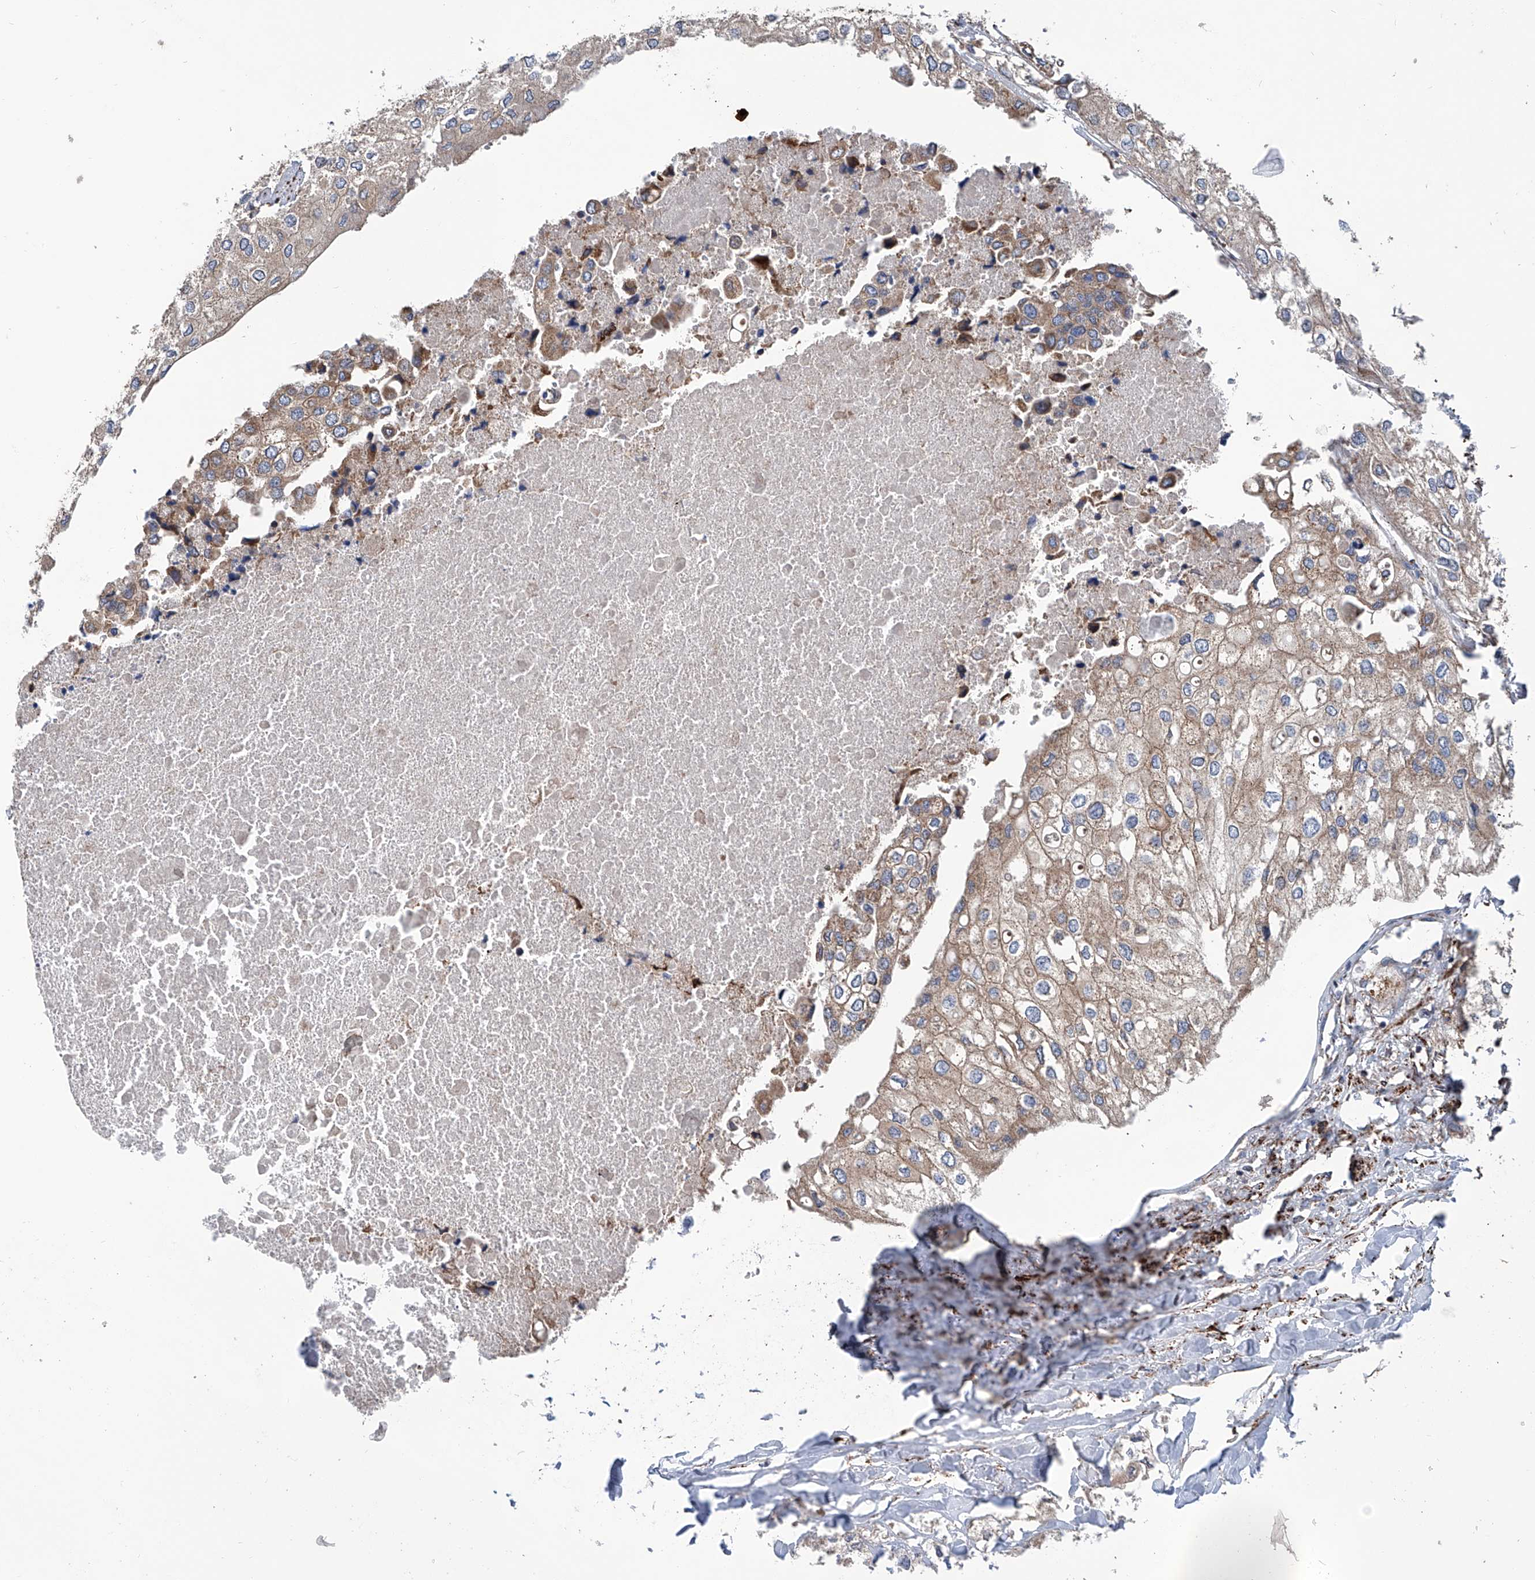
{"staining": {"intensity": "weak", "quantity": "25%-75%", "location": "cytoplasmic/membranous"}, "tissue": "urothelial cancer", "cell_type": "Tumor cells", "image_type": "cancer", "snomed": [{"axis": "morphology", "description": "Urothelial carcinoma, High grade"}, {"axis": "topography", "description": "Urinary bladder"}], "caption": "An IHC image of tumor tissue is shown. Protein staining in brown shows weak cytoplasmic/membranous positivity in urothelial carcinoma (high-grade) within tumor cells.", "gene": "ASCC3", "patient": {"sex": "male", "age": 64}}